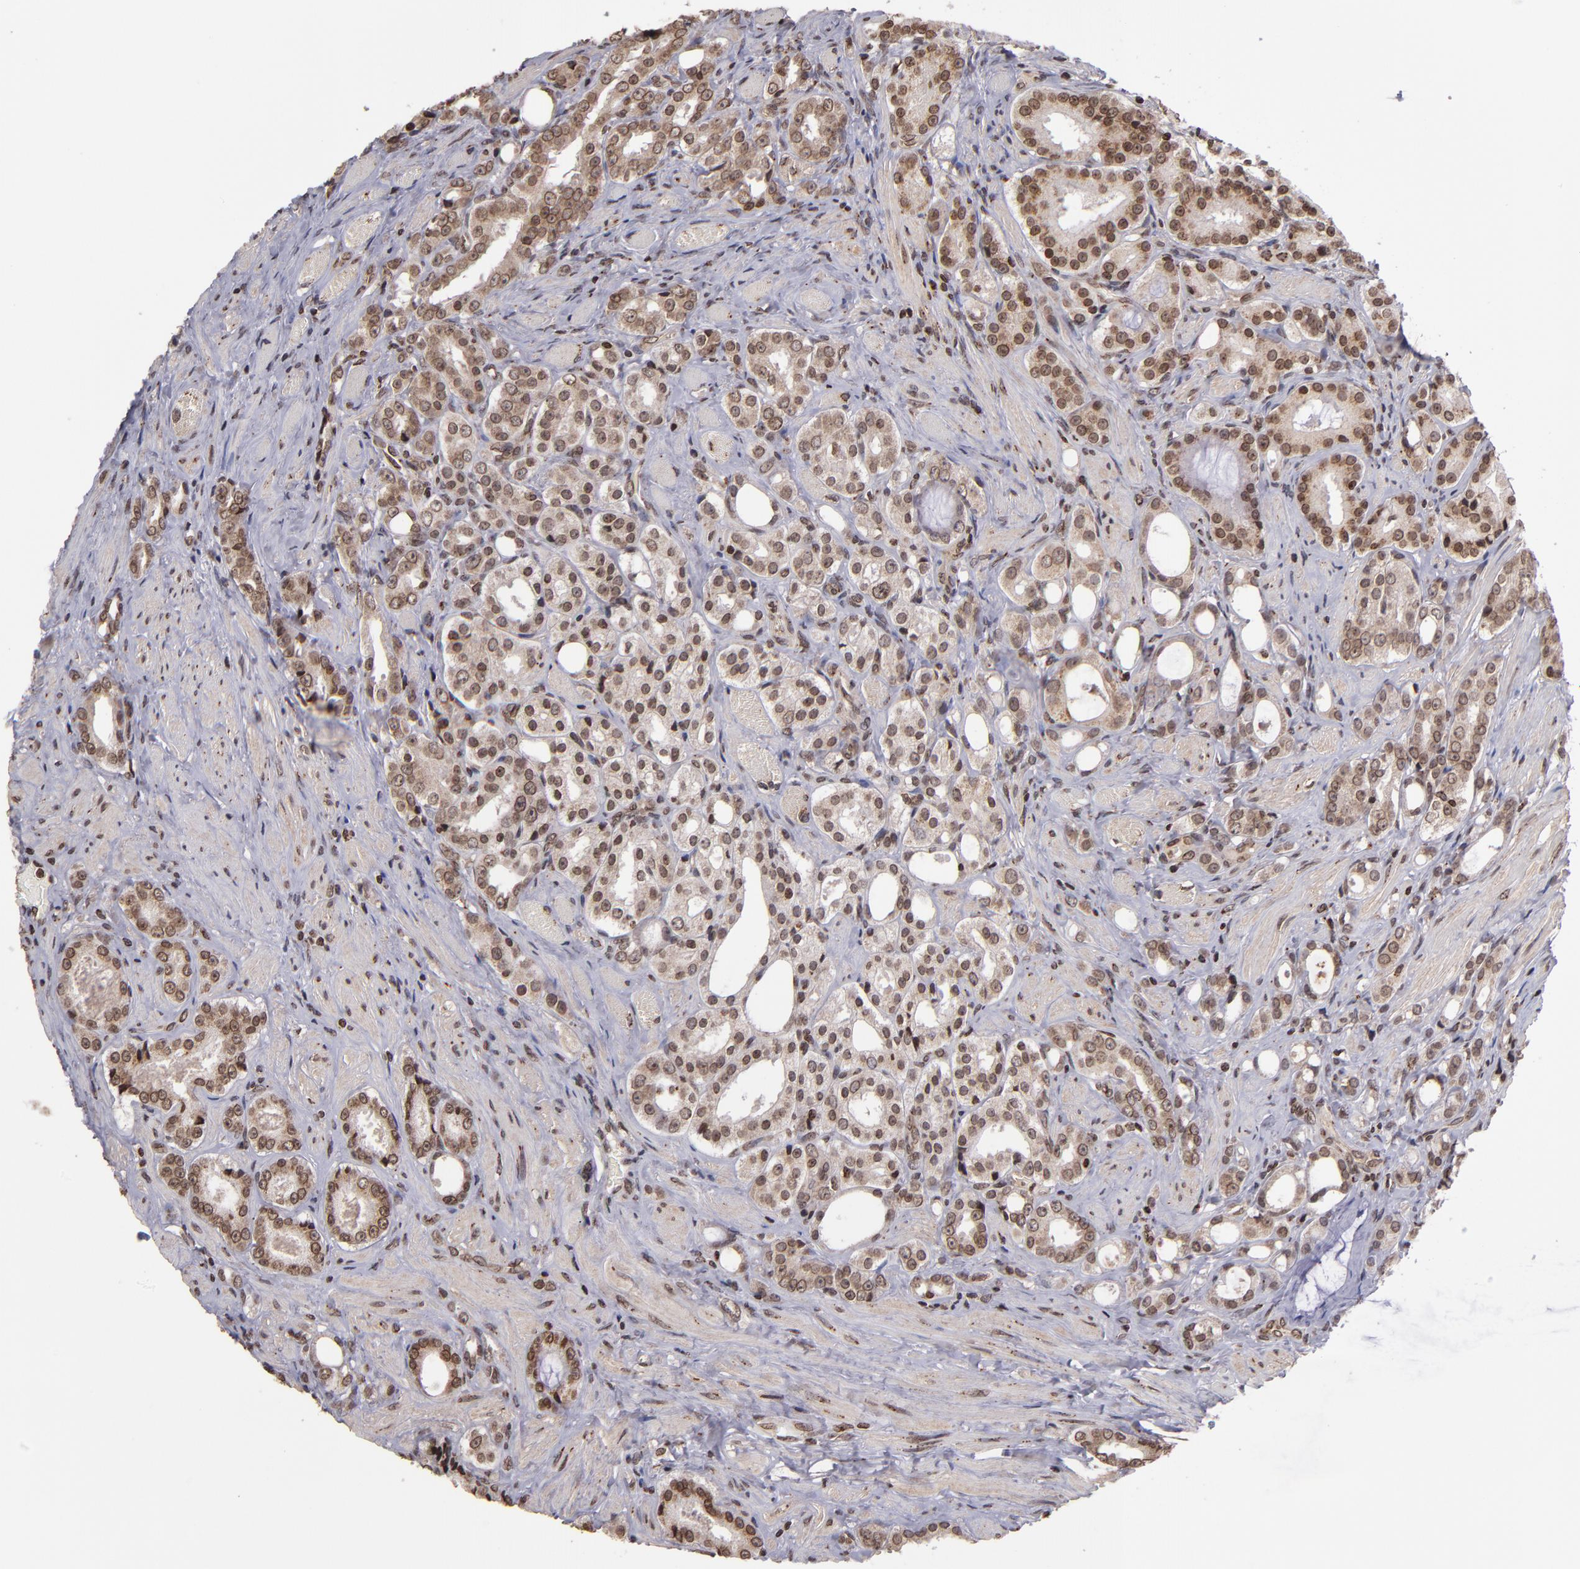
{"staining": {"intensity": "moderate", "quantity": ">75%", "location": "cytoplasmic/membranous,nuclear"}, "tissue": "prostate cancer", "cell_type": "Tumor cells", "image_type": "cancer", "snomed": [{"axis": "morphology", "description": "Adenocarcinoma, Medium grade"}, {"axis": "topography", "description": "Prostate"}], "caption": "Protein expression analysis of human prostate medium-grade adenocarcinoma reveals moderate cytoplasmic/membranous and nuclear staining in approximately >75% of tumor cells.", "gene": "CSDC2", "patient": {"sex": "male", "age": 60}}